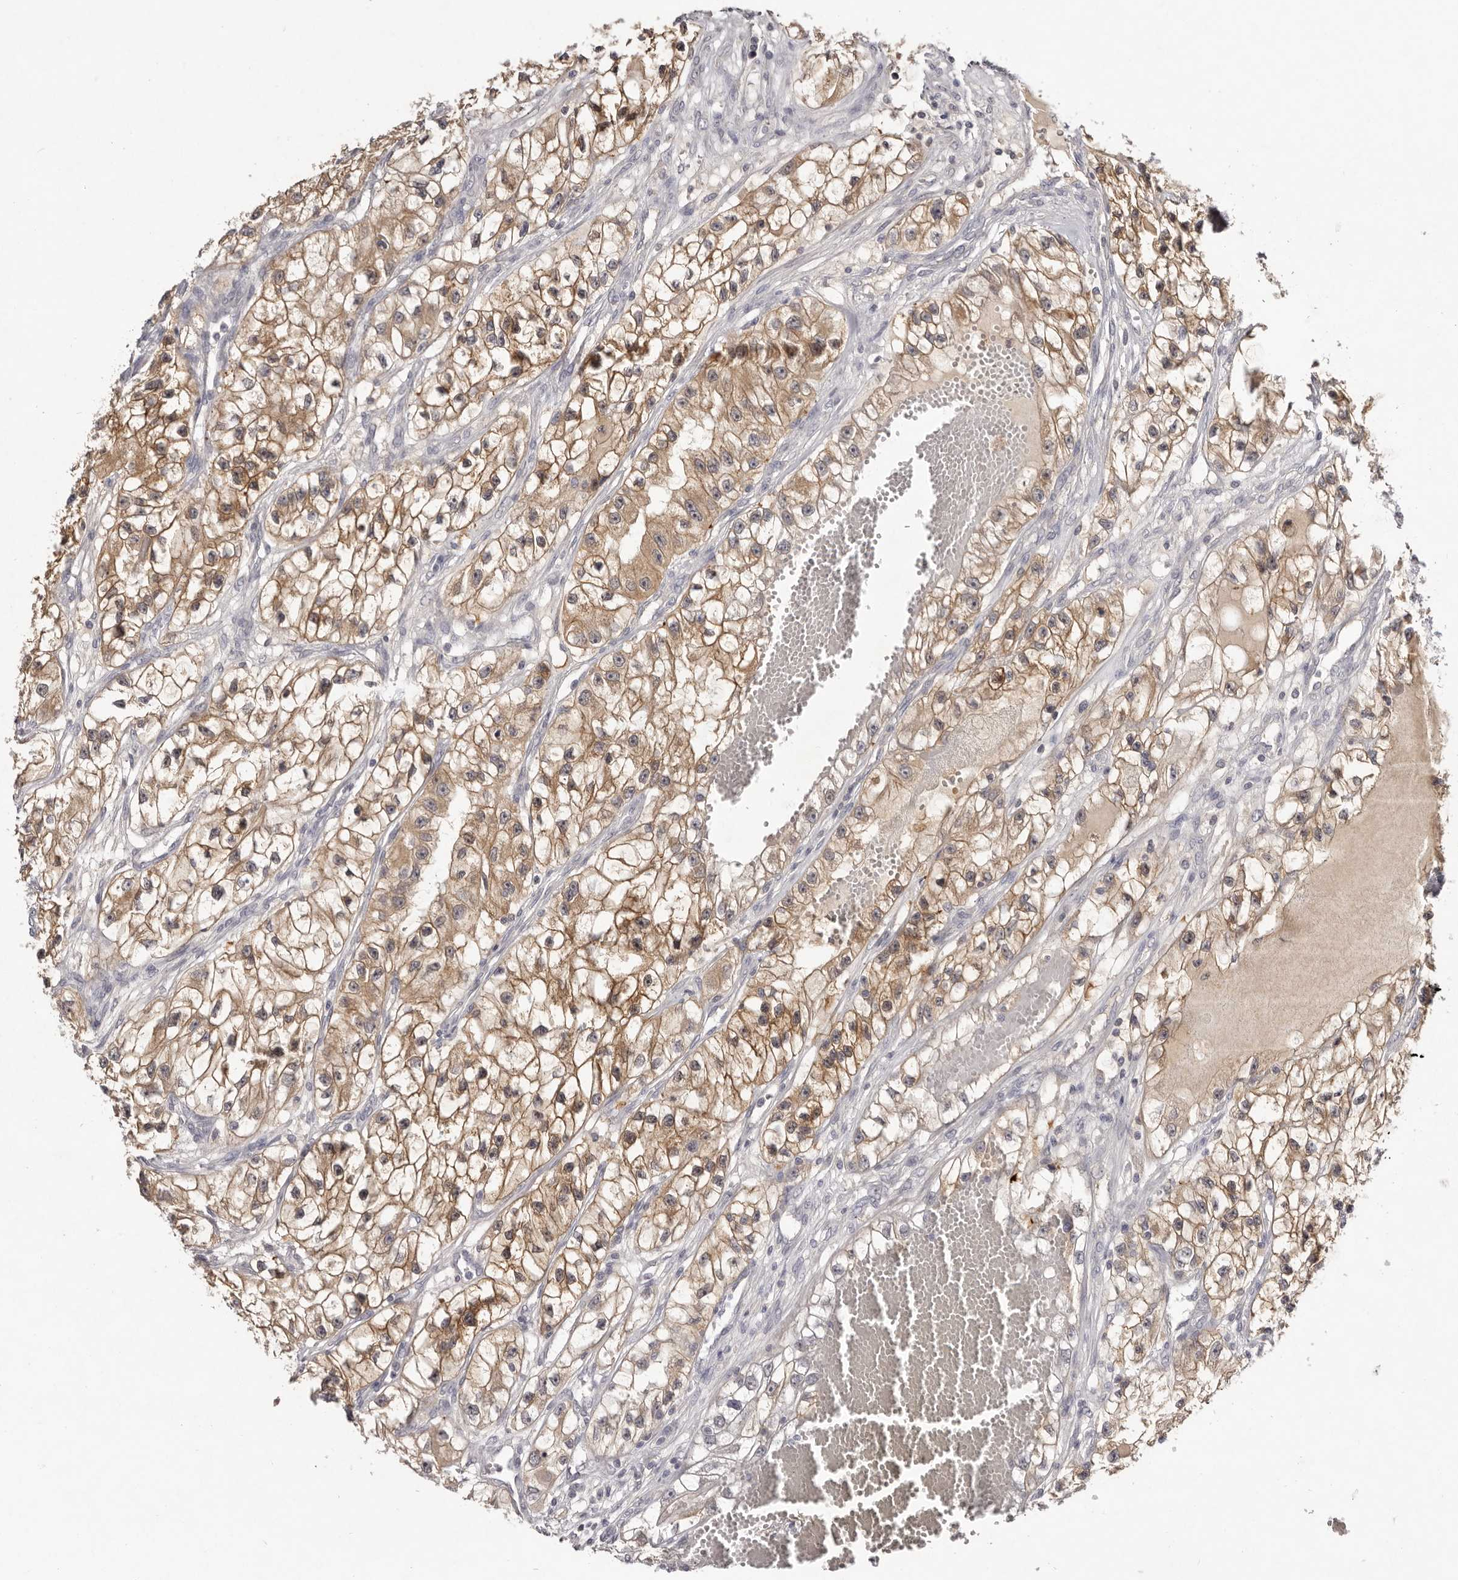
{"staining": {"intensity": "moderate", "quantity": ">75%", "location": "cytoplasmic/membranous"}, "tissue": "renal cancer", "cell_type": "Tumor cells", "image_type": "cancer", "snomed": [{"axis": "morphology", "description": "Adenocarcinoma, NOS"}, {"axis": "topography", "description": "Kidney"}], "caption": "The histopathology image displays immunohistochemical staining of renal adenocarcinoma. There is moderate cytoplasmic/membranous staining is identified in approximately >75% of tumor cells.", "gene": "SCUBE2", "patient": {"sex": "female", "age": 57}}